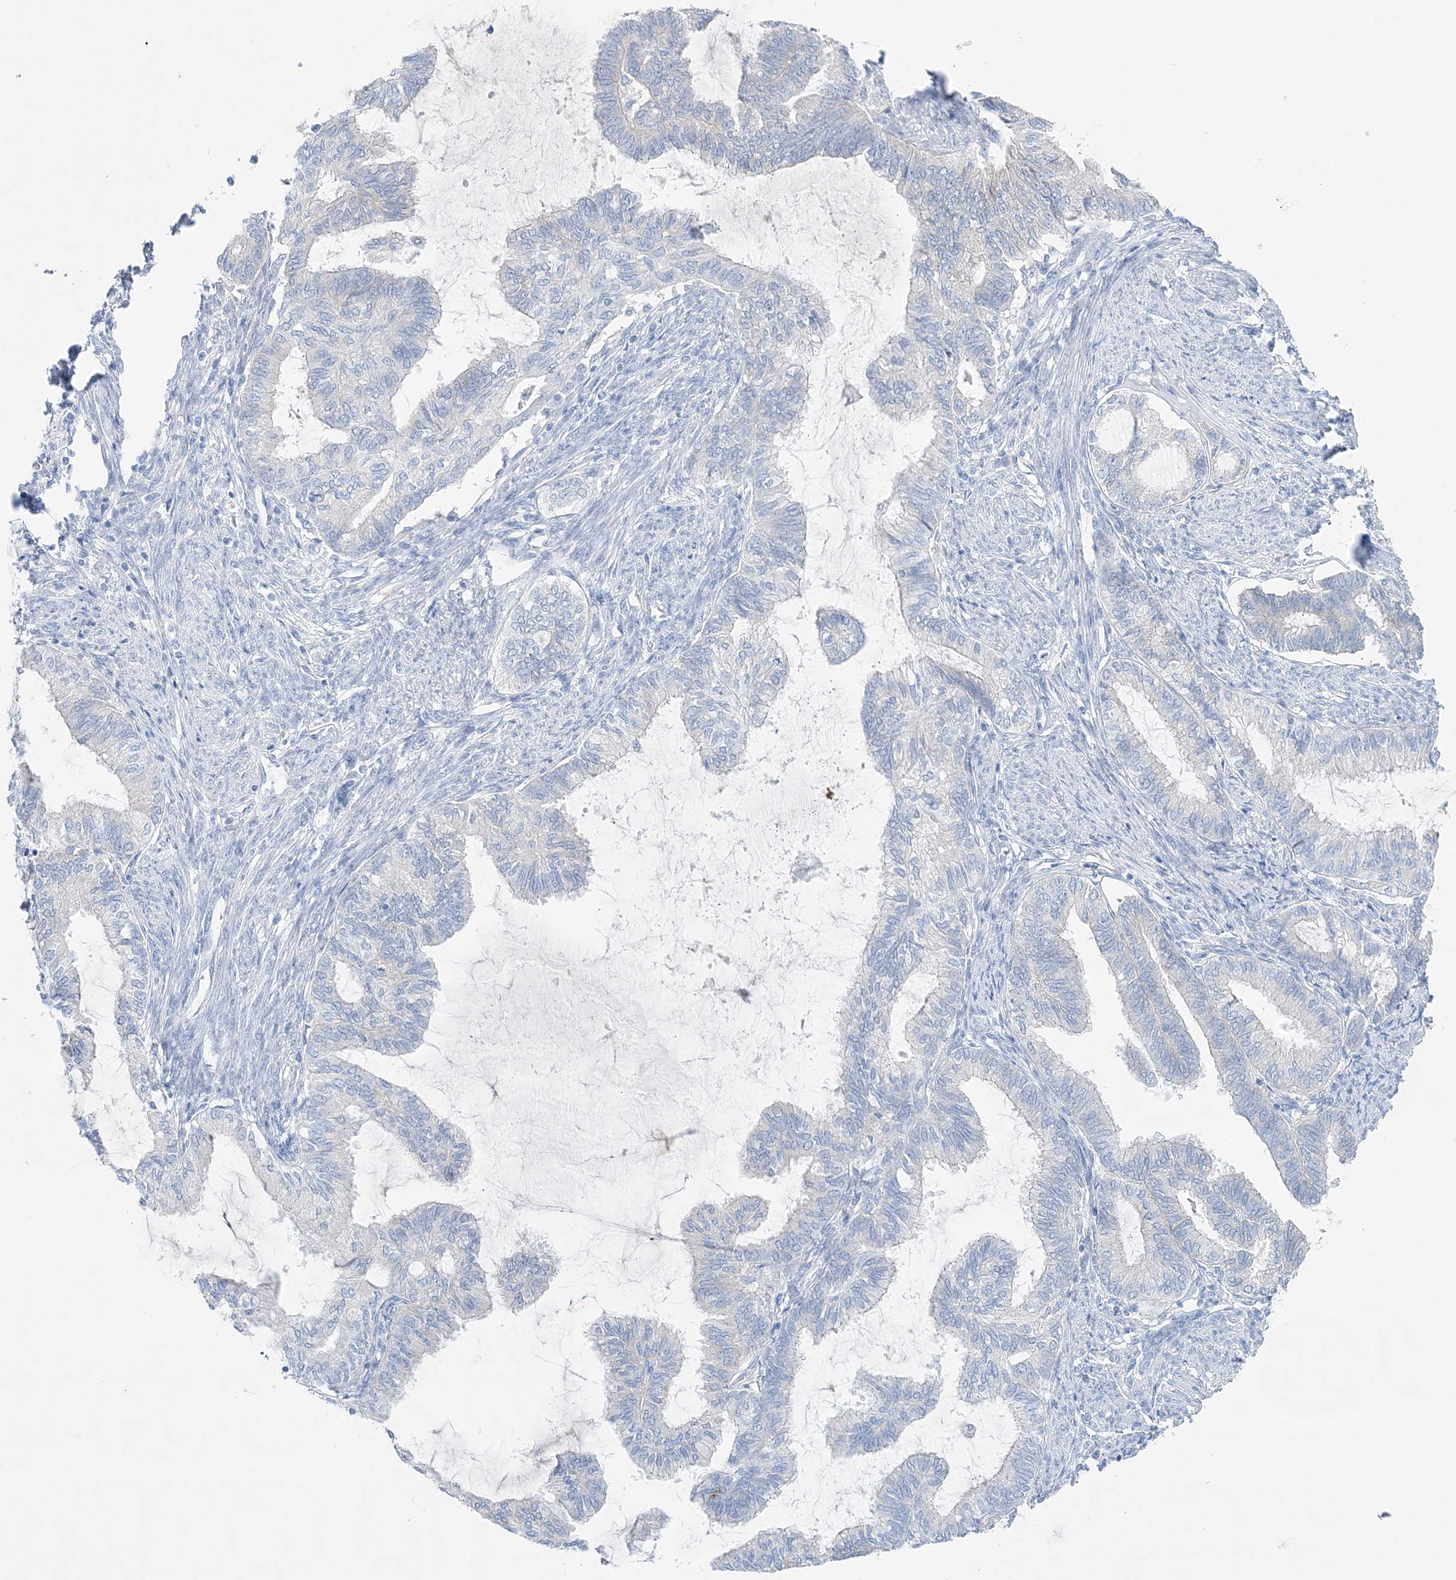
{"staining": {"intensity": "negative", "quantity": "none", "location": "none"}, "tissue": "endometrial cancer", "cell_type": "Tumor cells", "image_type": "cancer", "snomed": [{"axis": "morphology", "description": "Adenocarcinoma, NOS"}, {"axis": "topography", "description": "Endometrium"}], "caption": "An immunohistochemistry (IHC) histopathology image of endometrial cancer (adenocarcinoma) is shown. There is no staining in tumor cells of endometrial cancer (adenocarcinoma).", "gene": "SLC5A6", "patient": {"sex": "female", "age": 86}}